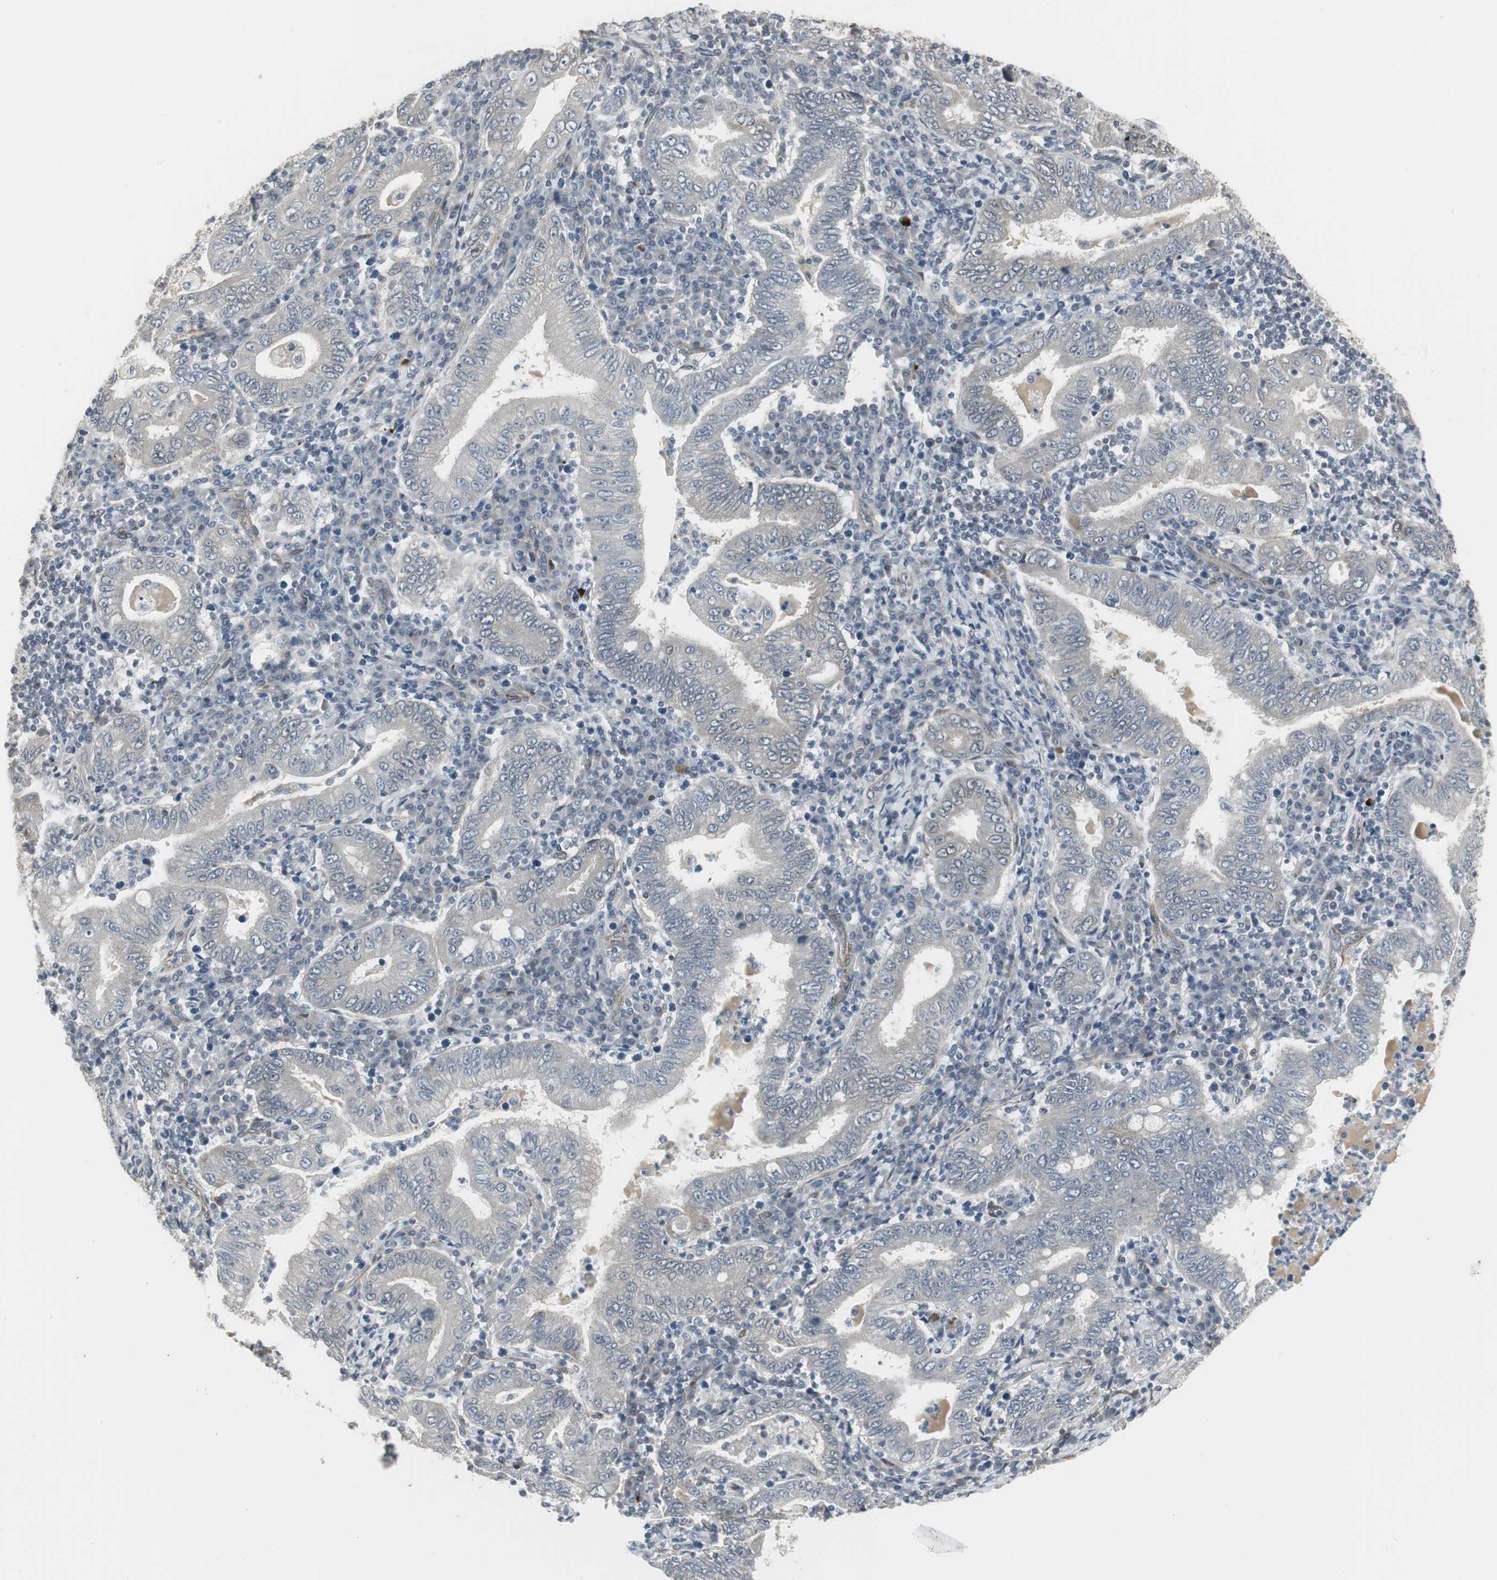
{"staining": {"intensity": "negative", "quantity": "none", "location": "none"}, "tissue": "stomach cancer", "cell_type": "Tumor cells", "image_type": "cancer", "snomed": [{"axis": "morphology", "description": "Normal tissue, NOS"}, {"axis": "morphology", "description": "Adenocarcinoma, NOS"}, {"axis": "topography", "description": "Esophagus"}, {"axis": "topography", "description": "Stomach, upper"}, {"axis": "topography", "description": "Peripheral nerve tissue"}], "caption": "Immunohistochemistry (IHC) histopathology image of stomach adenocarcinoma stained for a protein (brown), which displays no expression in tumor cells. The staining was performed using DAB to visualize the protein expression in brown, while the nuclei were stained in blue with hematoxylin (Magnification: 20x).", "gene": "SCYL3", "patient": {"sex": "male", "age": 62}}